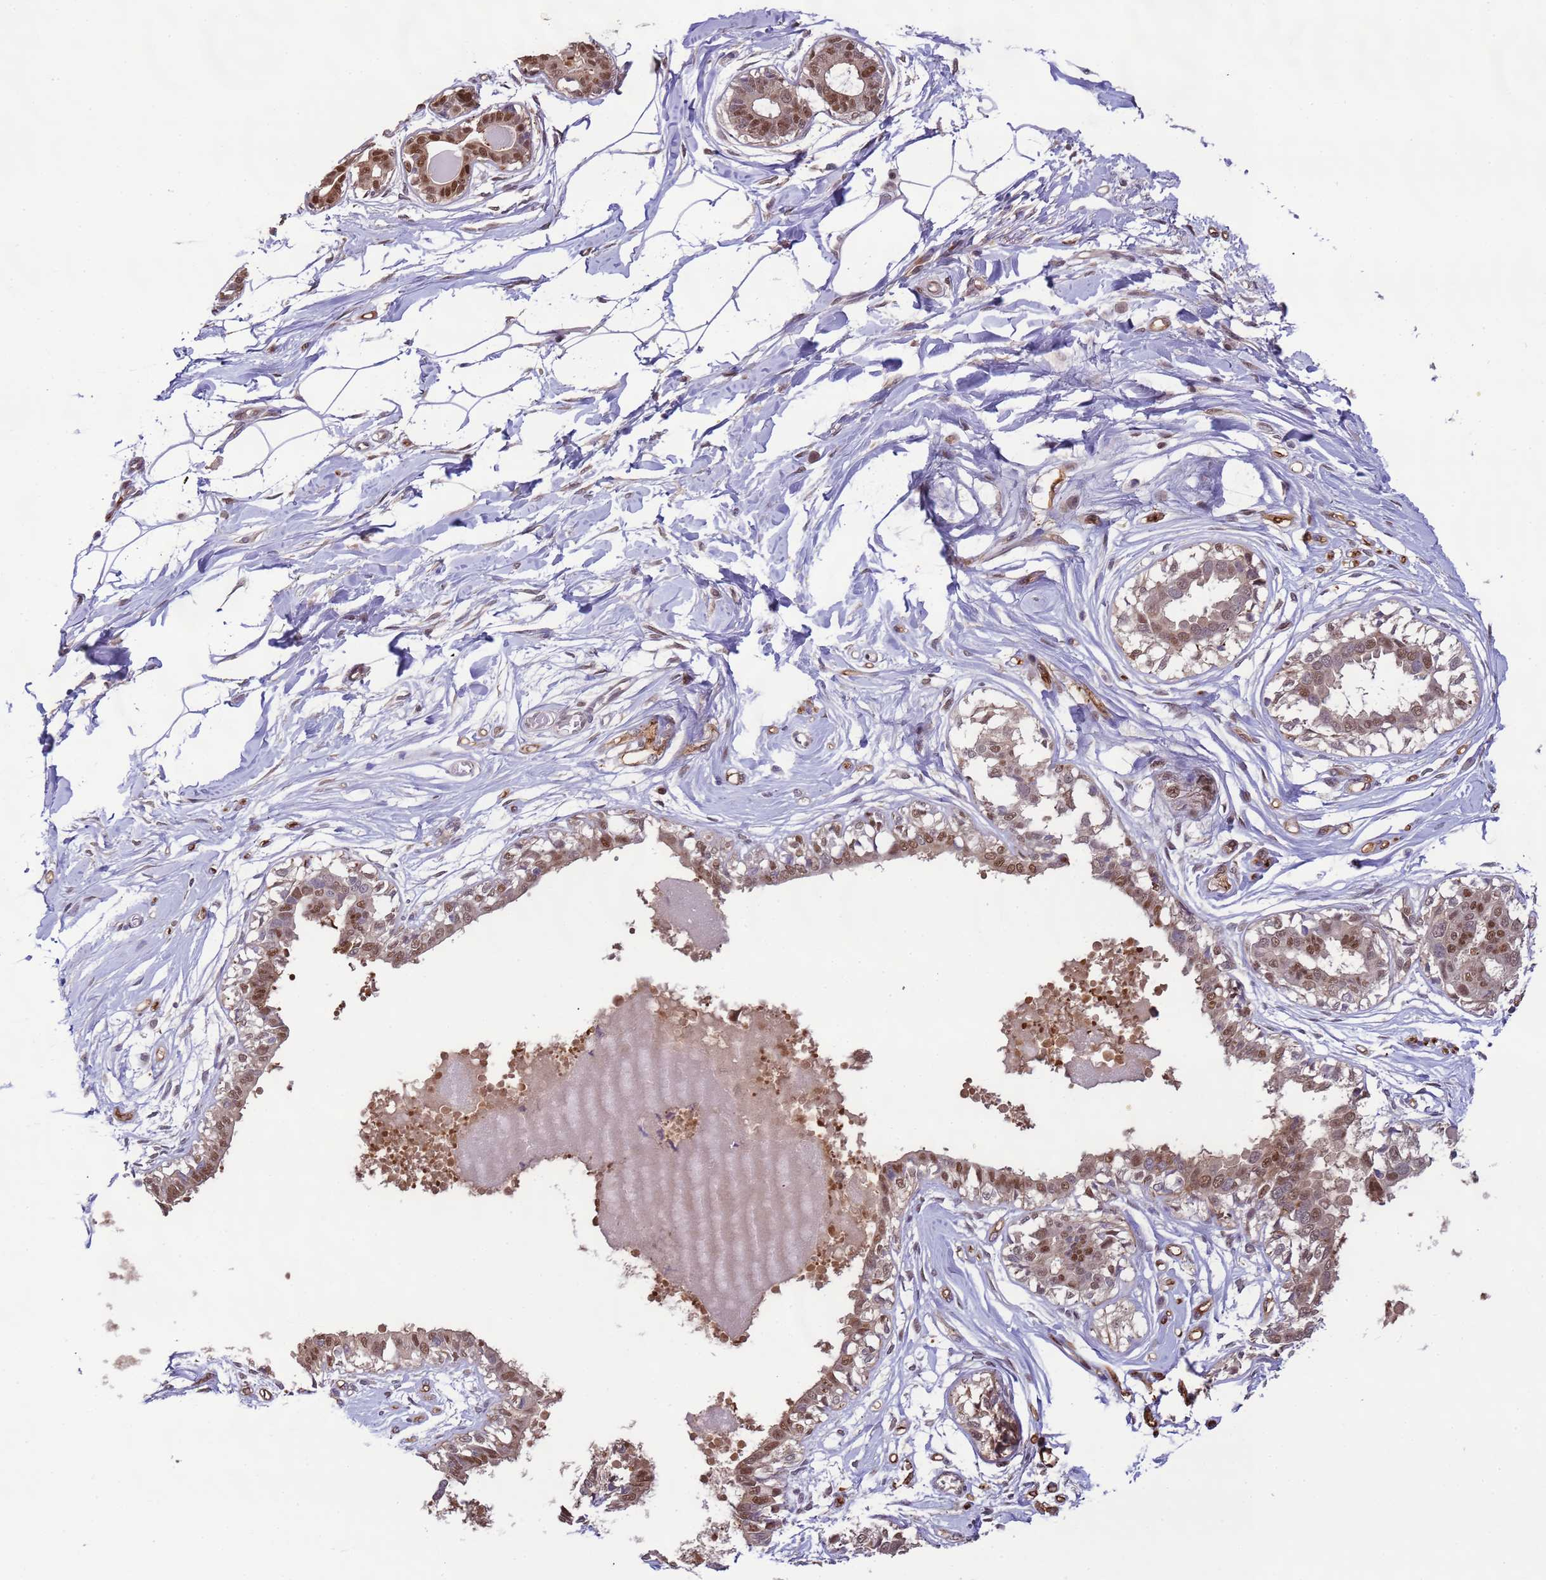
{"staining": {"intensity": "weak", "quantity": "25%-75%", "location": "cytoplasmic/membranous"}, "tissue": "breast", "cell_type": "Adipocytes", "image_type": "normal", "snomed": [{"axis": "morphology", "description": "Normal tissue, NOS"}, {"axis": "topography", "description": "Breast"}], "caption": "A photomicrograph of breast stained for a protein exhibits weak cytoplasmic/membranous brown staining in adipocytes. Nuclei are stained in blue.", "gene": "ZBTB5", "patient": {"sex": "female", "age": 45}}